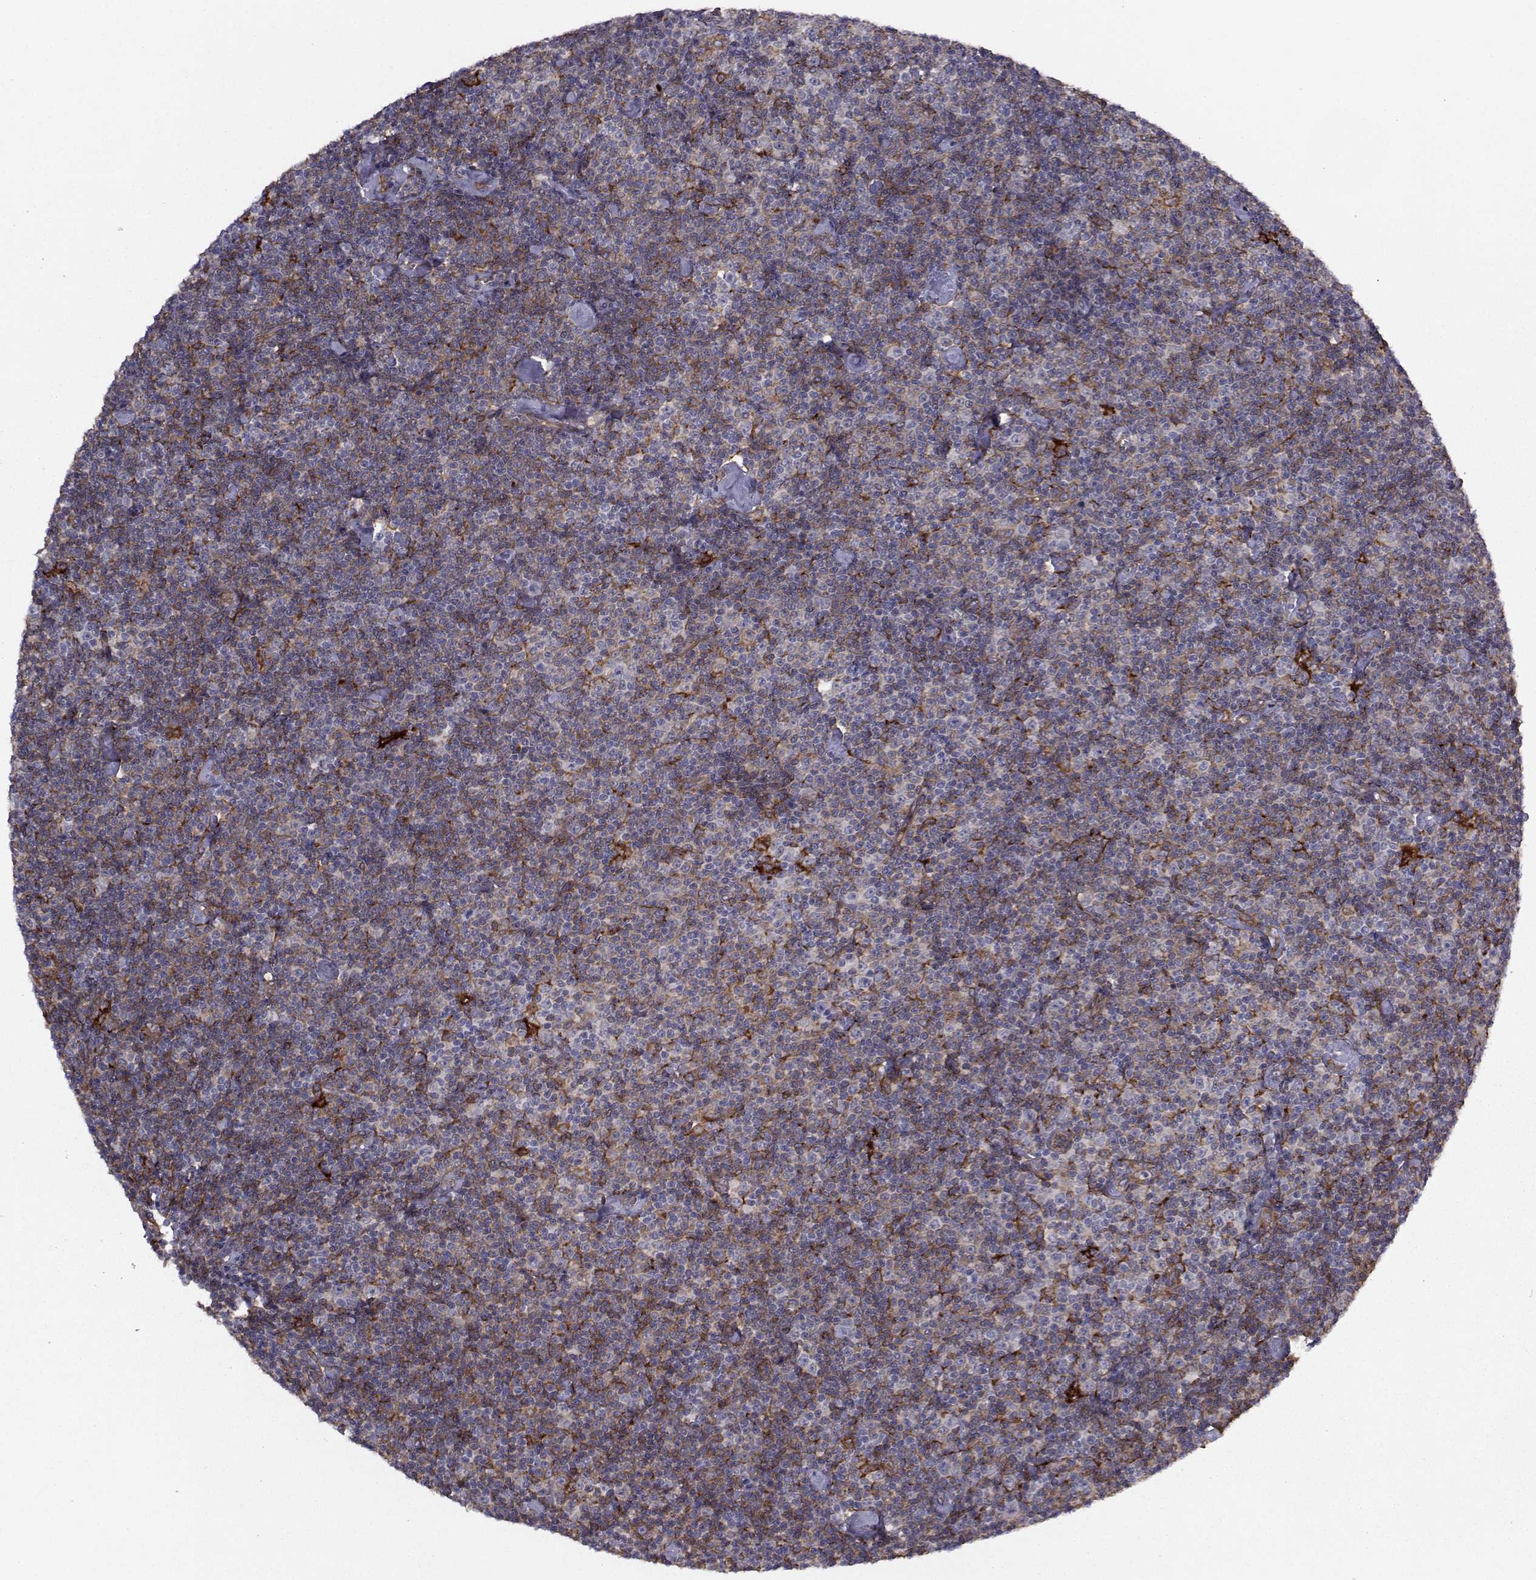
{"staining": {"intensity": "negative", "quantity": "none", "location": "none"}, "tissue": "lymphoma", "cell_type": "Tumor cells", "image_type": "cancer", "snomed": [{"axis": "morphology", "description": "Malignant lymphoma, non-Hodgkin's type, Low grade"}, {"axis": "topography", "description": "Lymph node"}], "caption": "The image demonstrates no significant positivity in tumor cells of low-grade malignant lymphoma, non-Hodgkin's type. (IHC, brightfield microscopy, high magnification).", "gene": "TRIP10", "patient": {"sex": "male", "age": 81}}